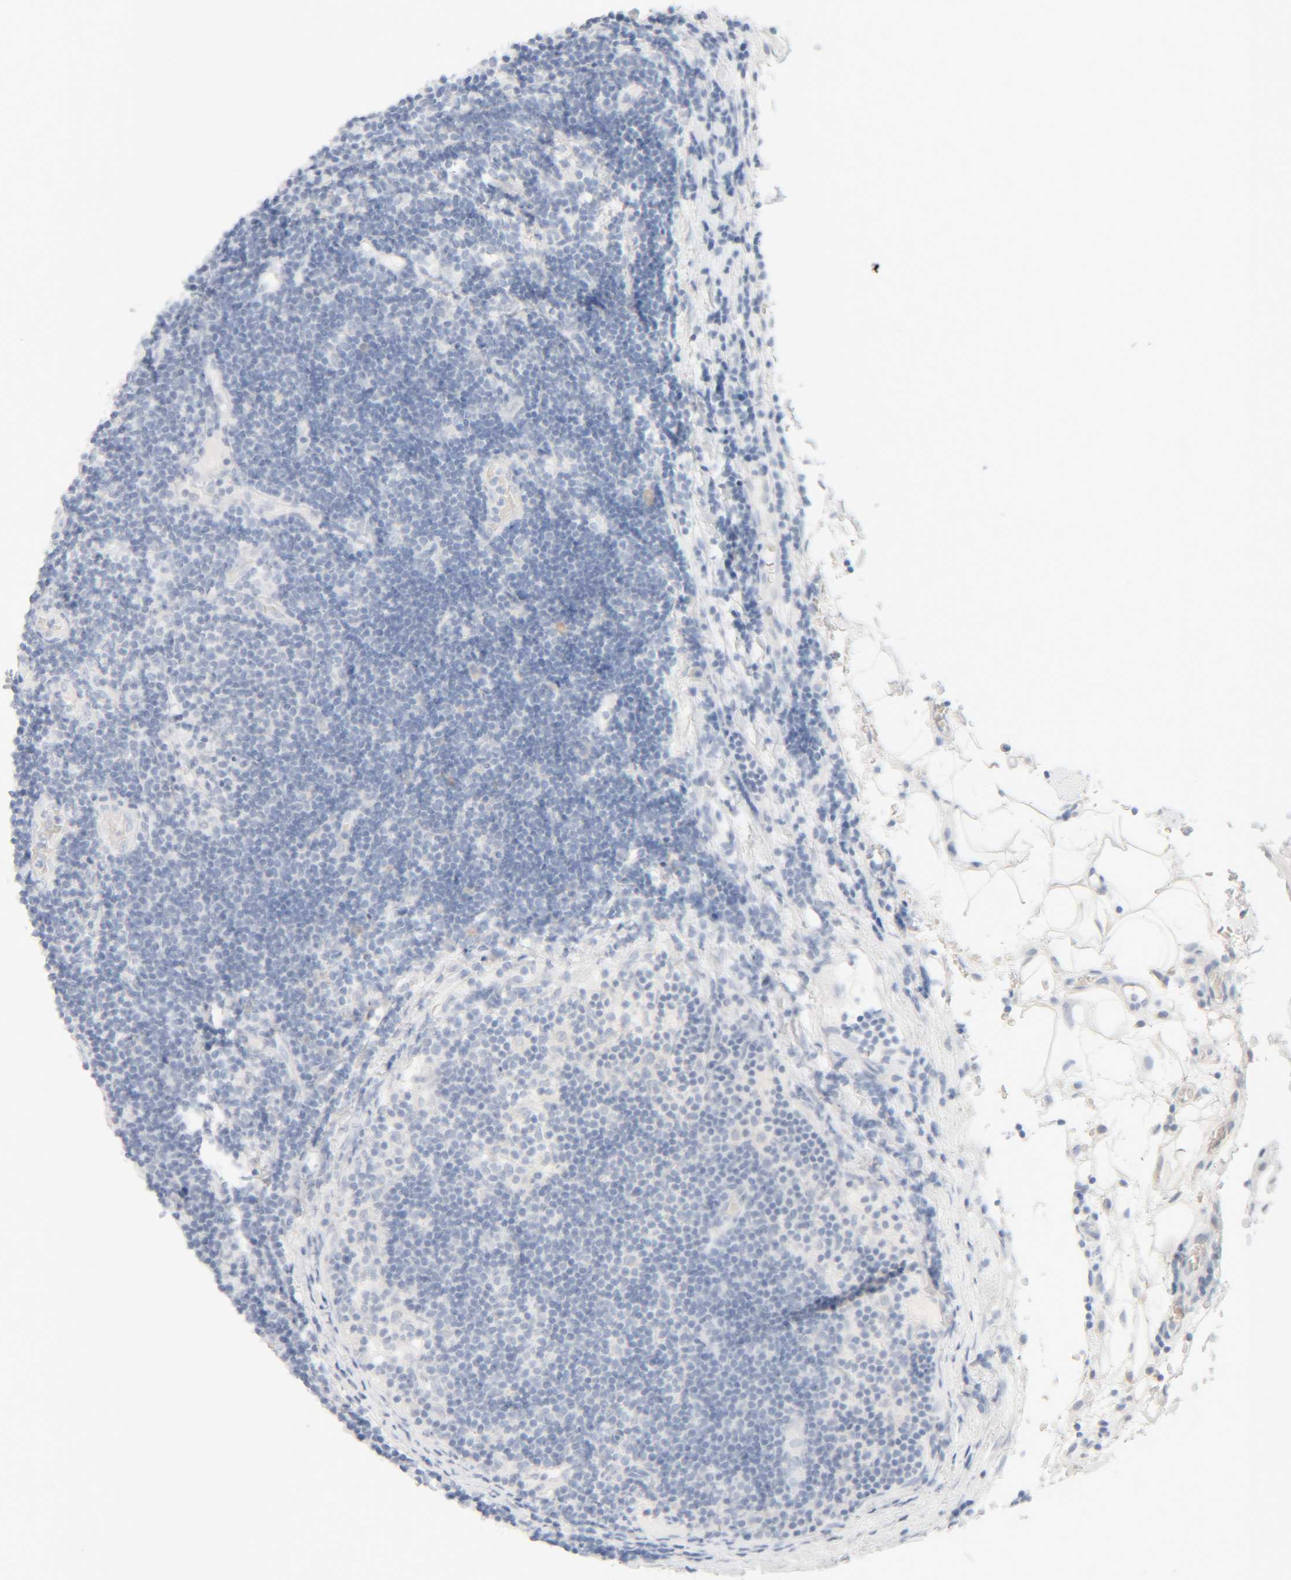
{"staining": {"intensity": "negative", "quantity": "none", "location": "none"}, "tissue": "lymphoma", "cell_type": "Tumor cells", "image_type": "cancer", "snomed": [{"axis": "morphology", "description": "Malignant lymphoma, non-Hodgkin's type, Low grade"}, {"axis": "topography", "description": "Lymph node"}], "caption": "Immunohistochemistry (IHC) image of malignant lymphoma, non-Hodgkin's type (low-grade) stained for a protein (brown), which reveals no expression in tumor cells.", "gene": "RIDA", "patient": {"sex": "male", "age": 83}}